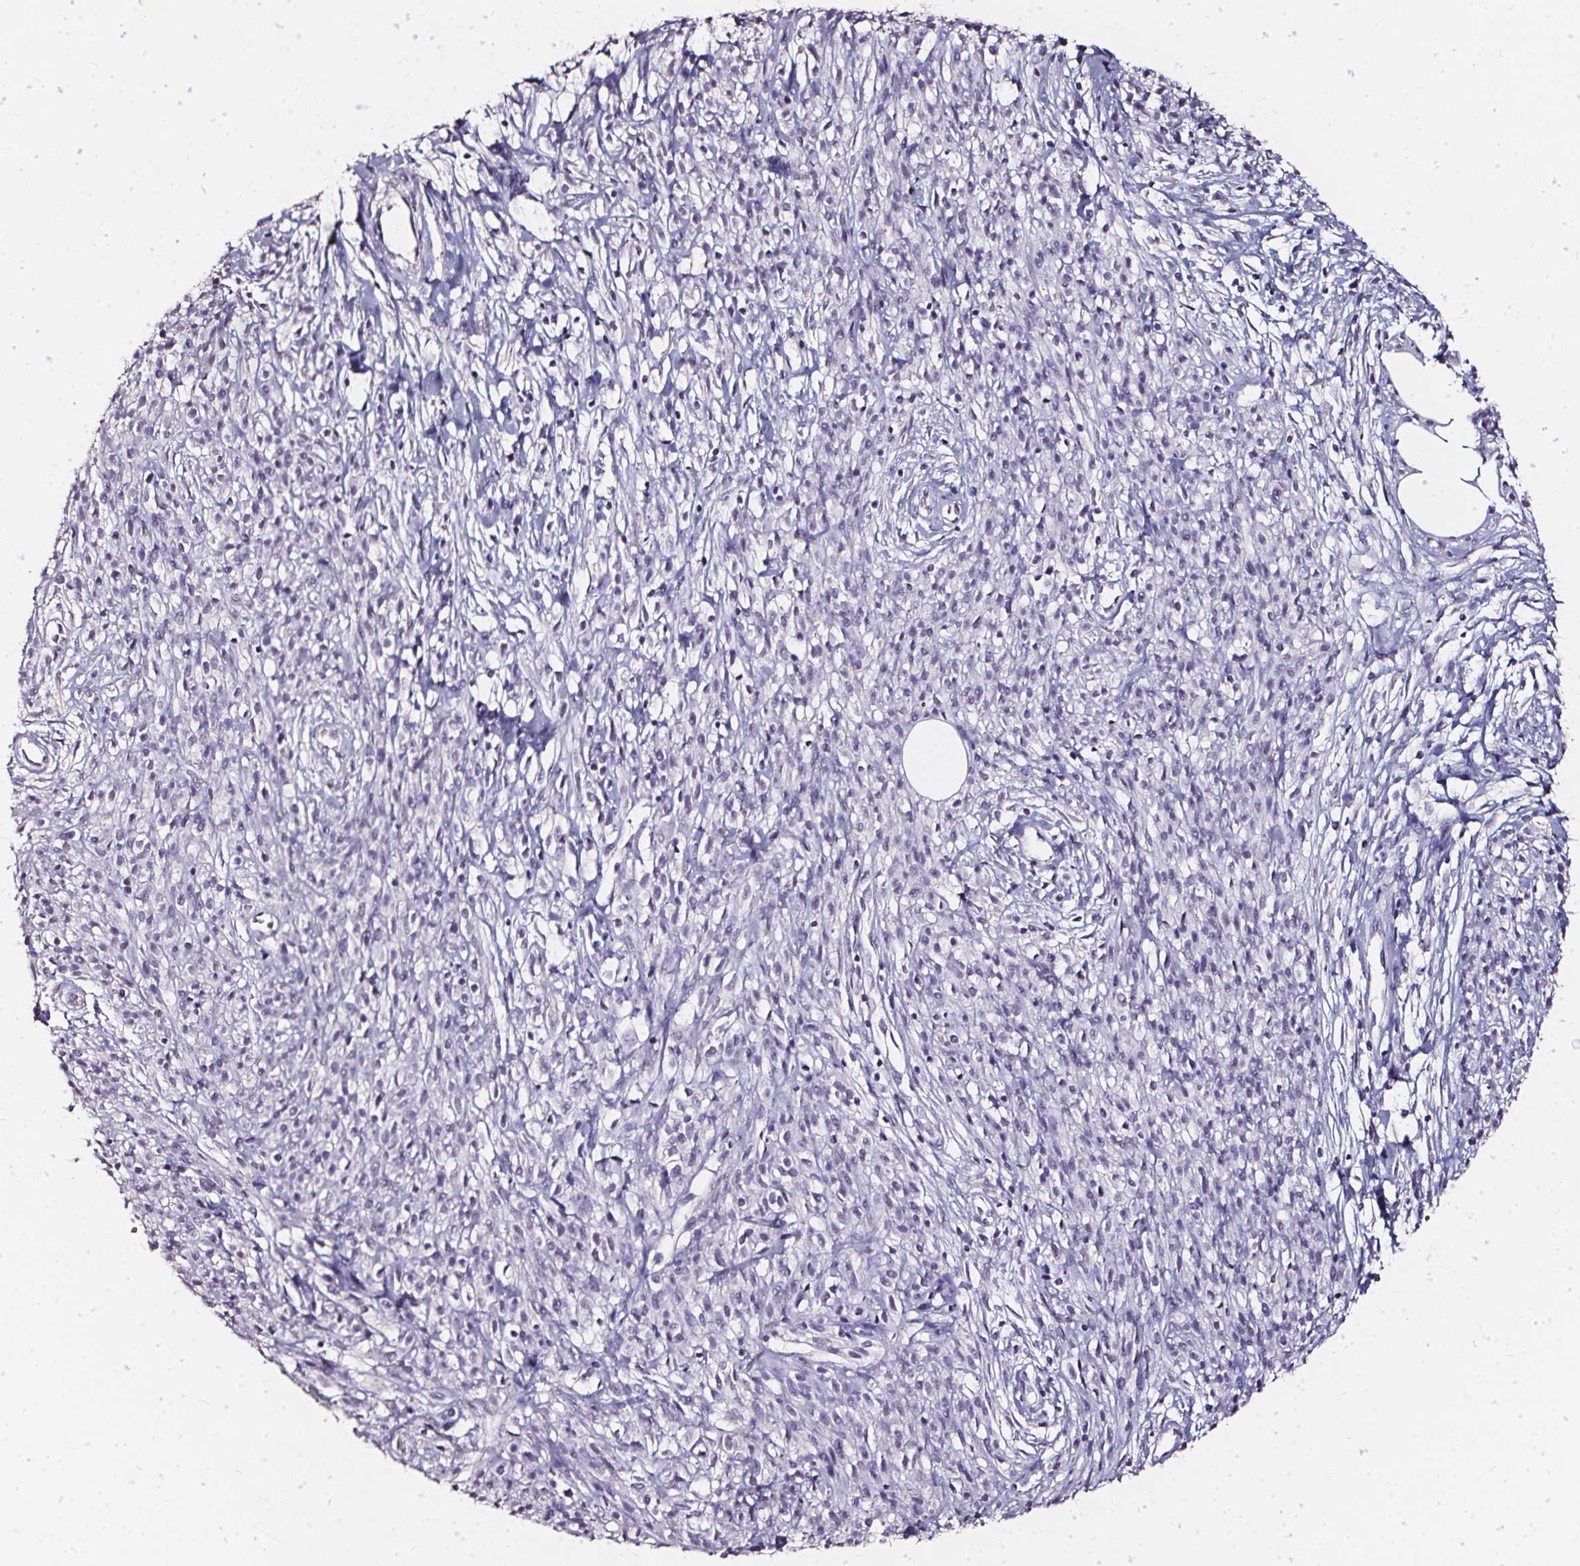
{"staining": {"intensity": "negative", "quantity": "none", "location": "none"}, "tissue": "melanoma", "cell_type": "Tumor cells", "image_type": "cancer", "snomed": [{"axis": "morphology", "description": "Malignant melanoma, NOS"}, {"axis": "topography", "description": "Skin"}, {"axis": "topography", "description": "Skin of trunk"}], "caption": "Immunohistochemistry (IHC) photomicrograph of neoplastic tissue: melanoma stained with DAB reveals no significant protein positivity in tumor cells.", "gene": "DEFA5", "patient": {"sex": "male", "age": 74}}